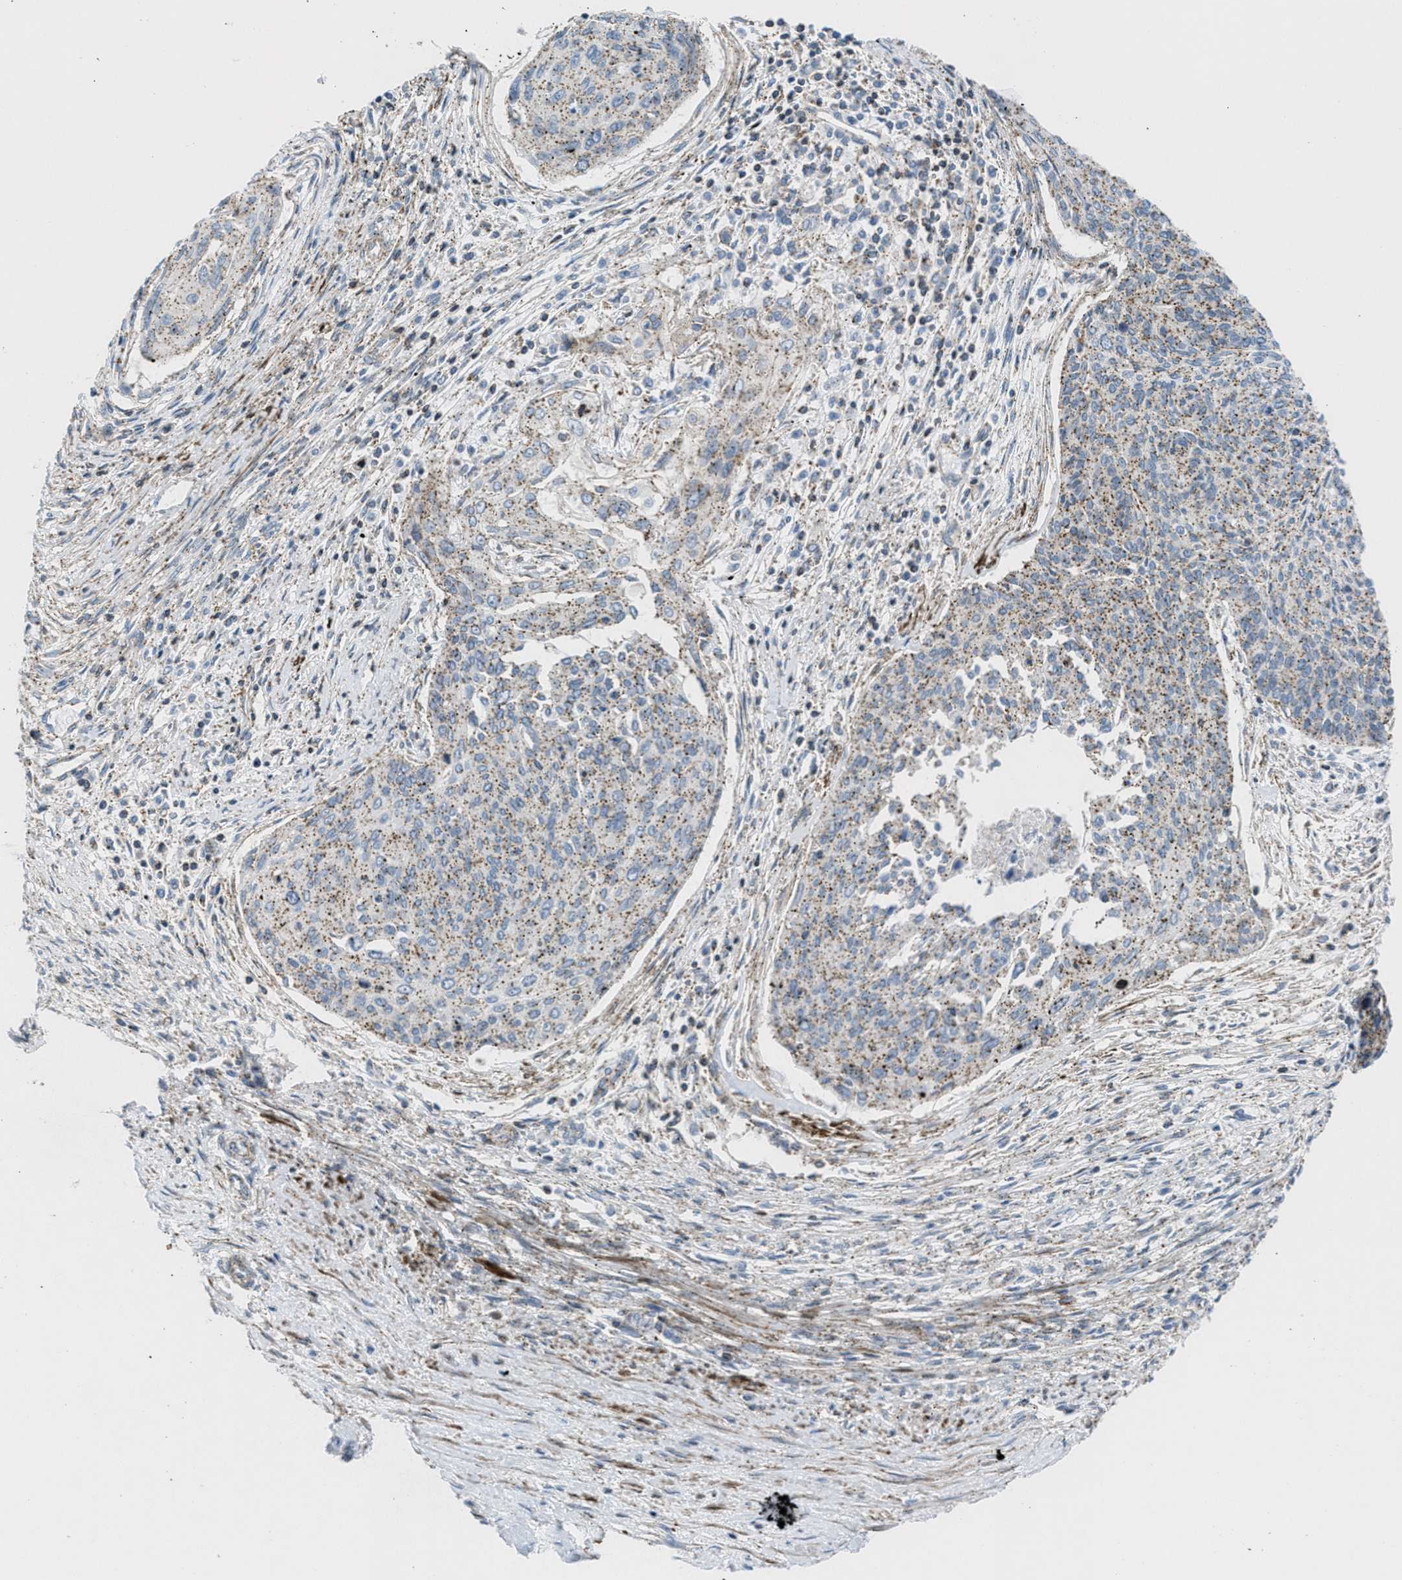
{"staining": {"intensity": "weak", "quantity": ">75%", "location": "cytoplasmic/membranous"}, "tissue": "cervical cancer", "cell_type": "Tumor cells", "image_type": "cancer", "snomed": [{"axis": "morphology", "description": "Squamous cell carcinoma, NOS"}, {"axis": "topography", "description": "Cervix"}], "caption": "Cervical cancer tissue exhibits weak cytoplasmic/membranous staining in approximately >75% of tumor cells, visualized by immunohistochemistry. (DAB = brown stain, brightfield microscopy at high magnification).", "gene": "MFSD13A", "patient": {"sex": "female", "age": 55}}